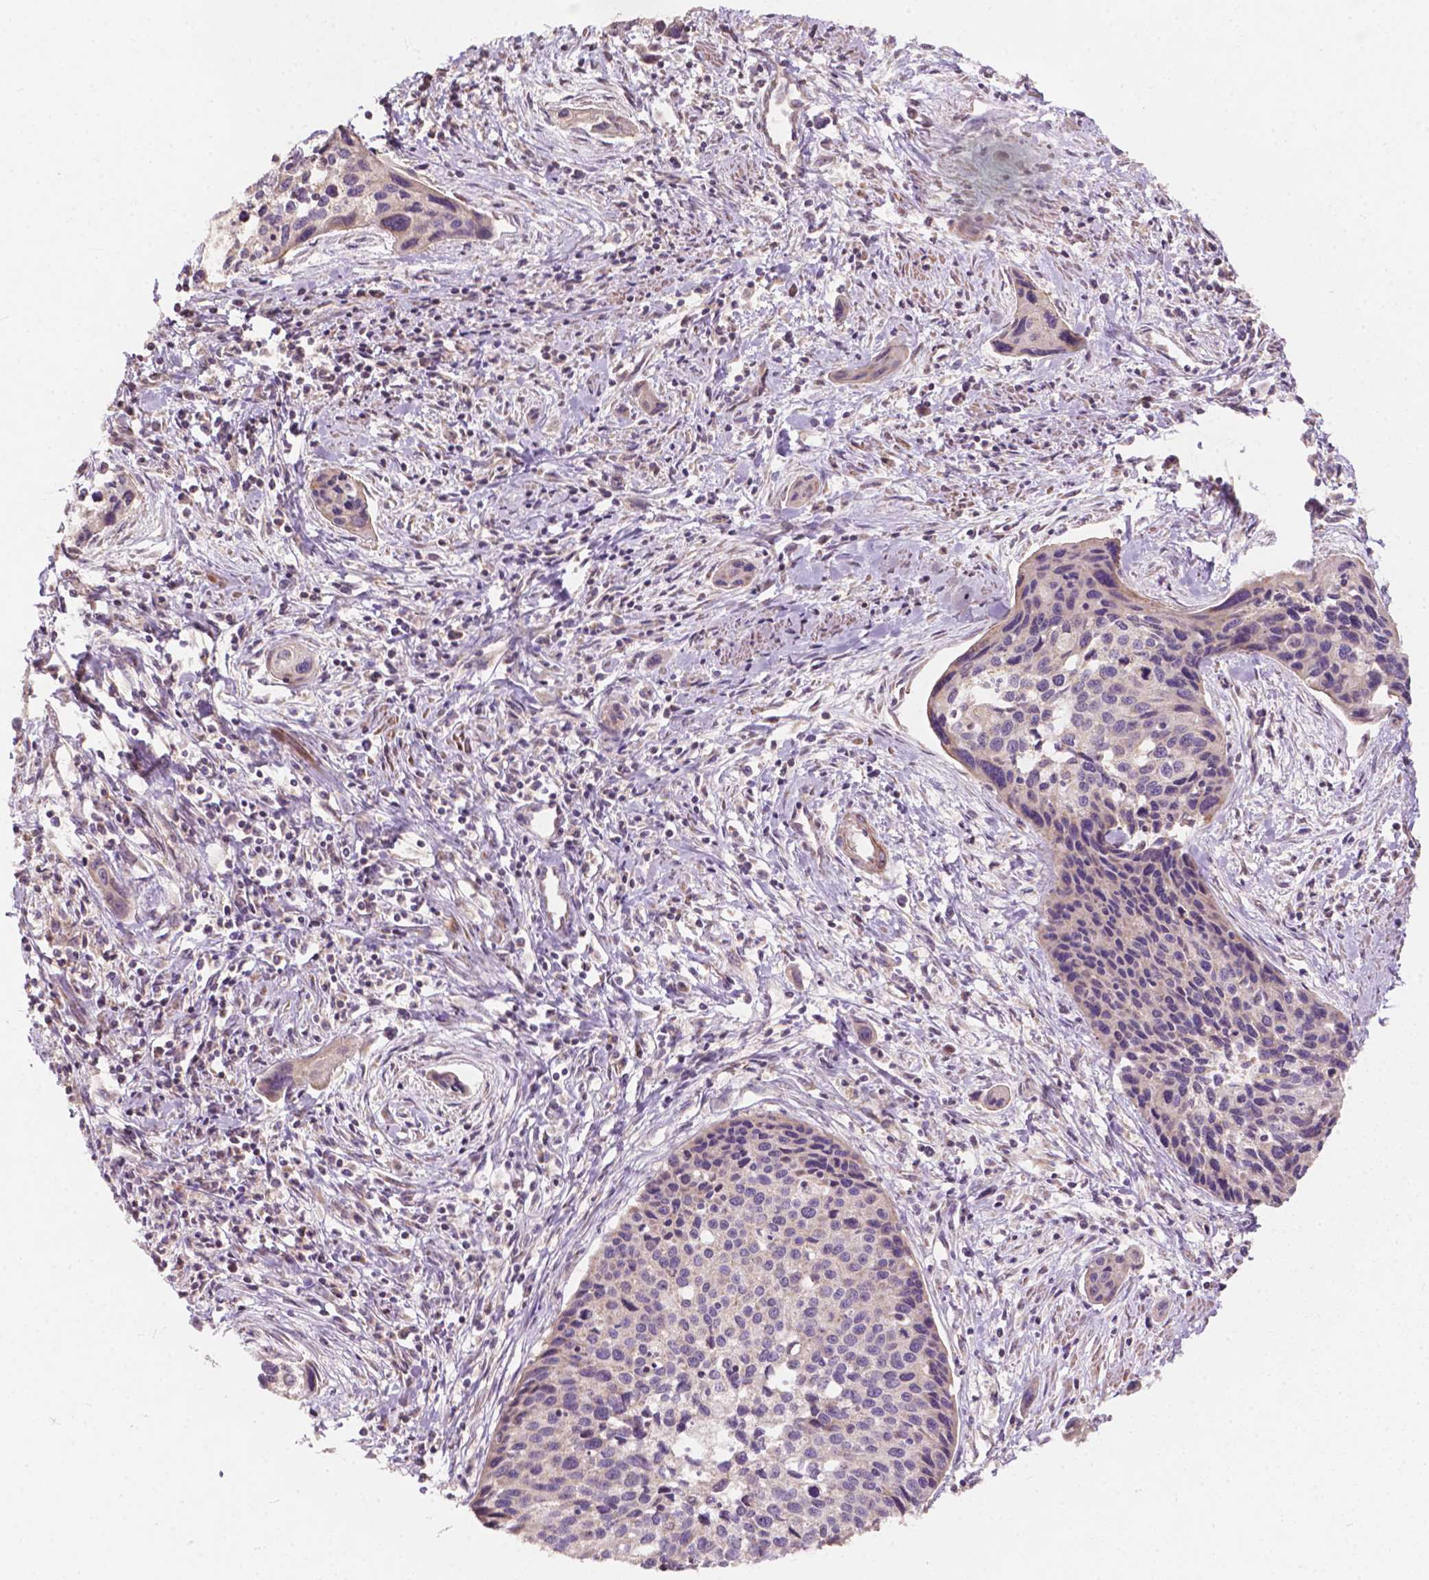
{"staining": {"intensity": "weak", "quantity": "<25%", "location": "cytoplasmic/membranous"}, "tissue": "cervical cancer", "cell_type": "Tumor cells", "image_type": "cancer", "snomed": [{"axis": "morphology", "description": "Squamous cell carcinoma, NOS"}, {"axis": "topography", "description": "Cervix"}], "caption": "Tumor cells show no significant protein staining in squamous cell carcinoma (cervical).", "gene": "NDUFA10", "patient": {"sex": "female", "age": 31}}